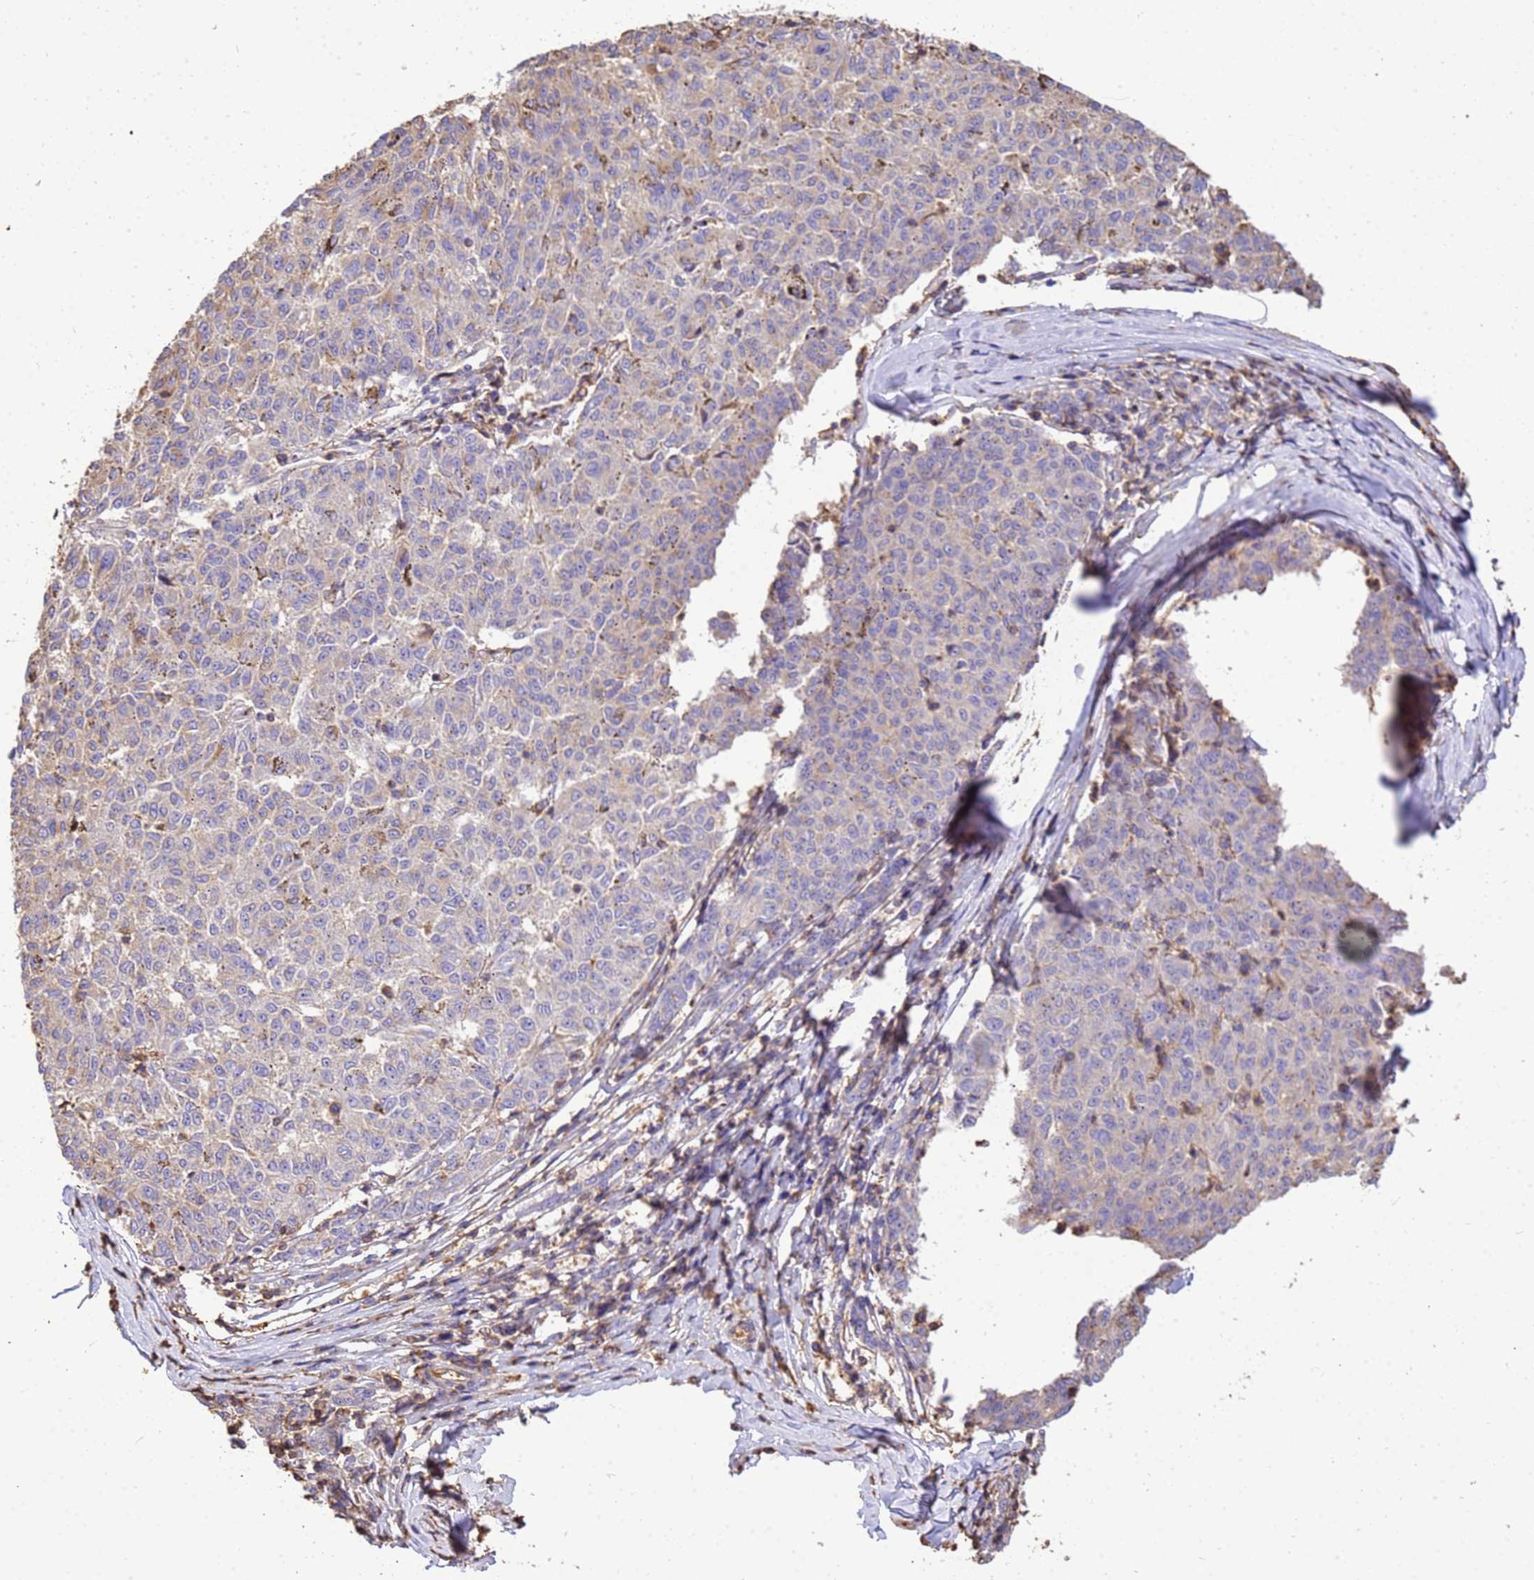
{"staining": {"intensity": "negative", "quantity": "none", "location": "none"}, "tissue": "melanoma", "cell_type": "Tumor cells", "image_type": "cancer", "snomed": [{"axis": "morphology", "description": "Malignant melanoma, NOS"}, {"axis": "topography", "description": "Skin"}], "caption": "The histopathology image displays no significant staining in tumor cells of malignant melanoma.", "gene": "WDR64", "patient": {"sex": "female", "age": 72}}